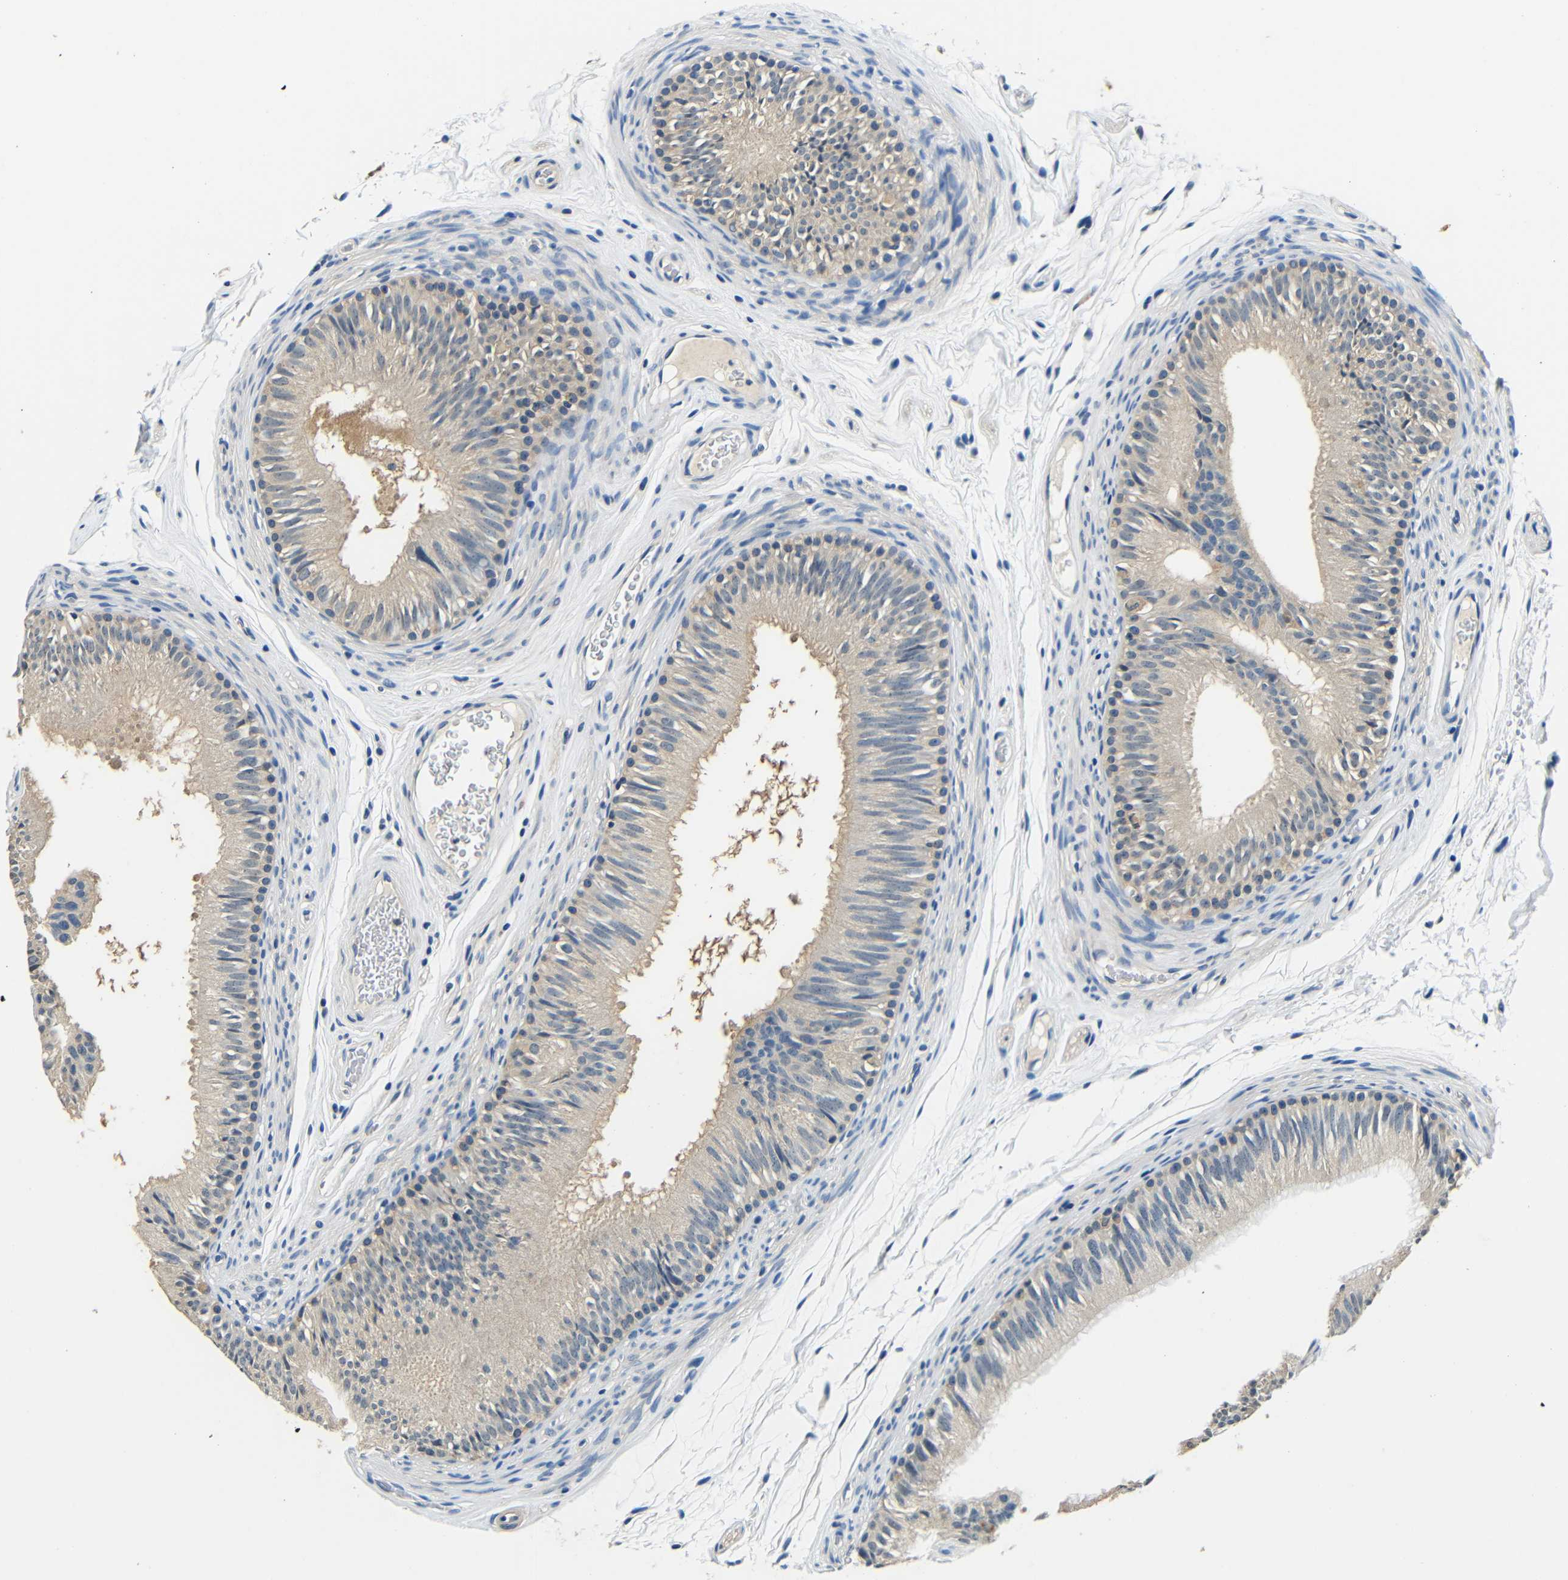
{"staining": {"intensity": "weak", "quantity": ">75%", "location": "cytoplasmic/membranous"}, "tissue": "epididymis", "cell_type": "Glandular cells", "image_type": "normal", "snomed": [{"axis": "morphology", "description": "Normal tissue, NOS"}, {"axis": "topography", "description": "Epididymis"}], "caption": "Immunohistochemical staining of unremarkable epididymis demonstrates low levels of weak cytoplasmic/membranous staining in about >75% of glandular cells. The staining is performed using DAB brown chromogen to label protein expression. The nuclei are counter-stained blue using hematoxylin.", "gene": "ADAP1", "patient": {"sex": "male", "age": 36}}